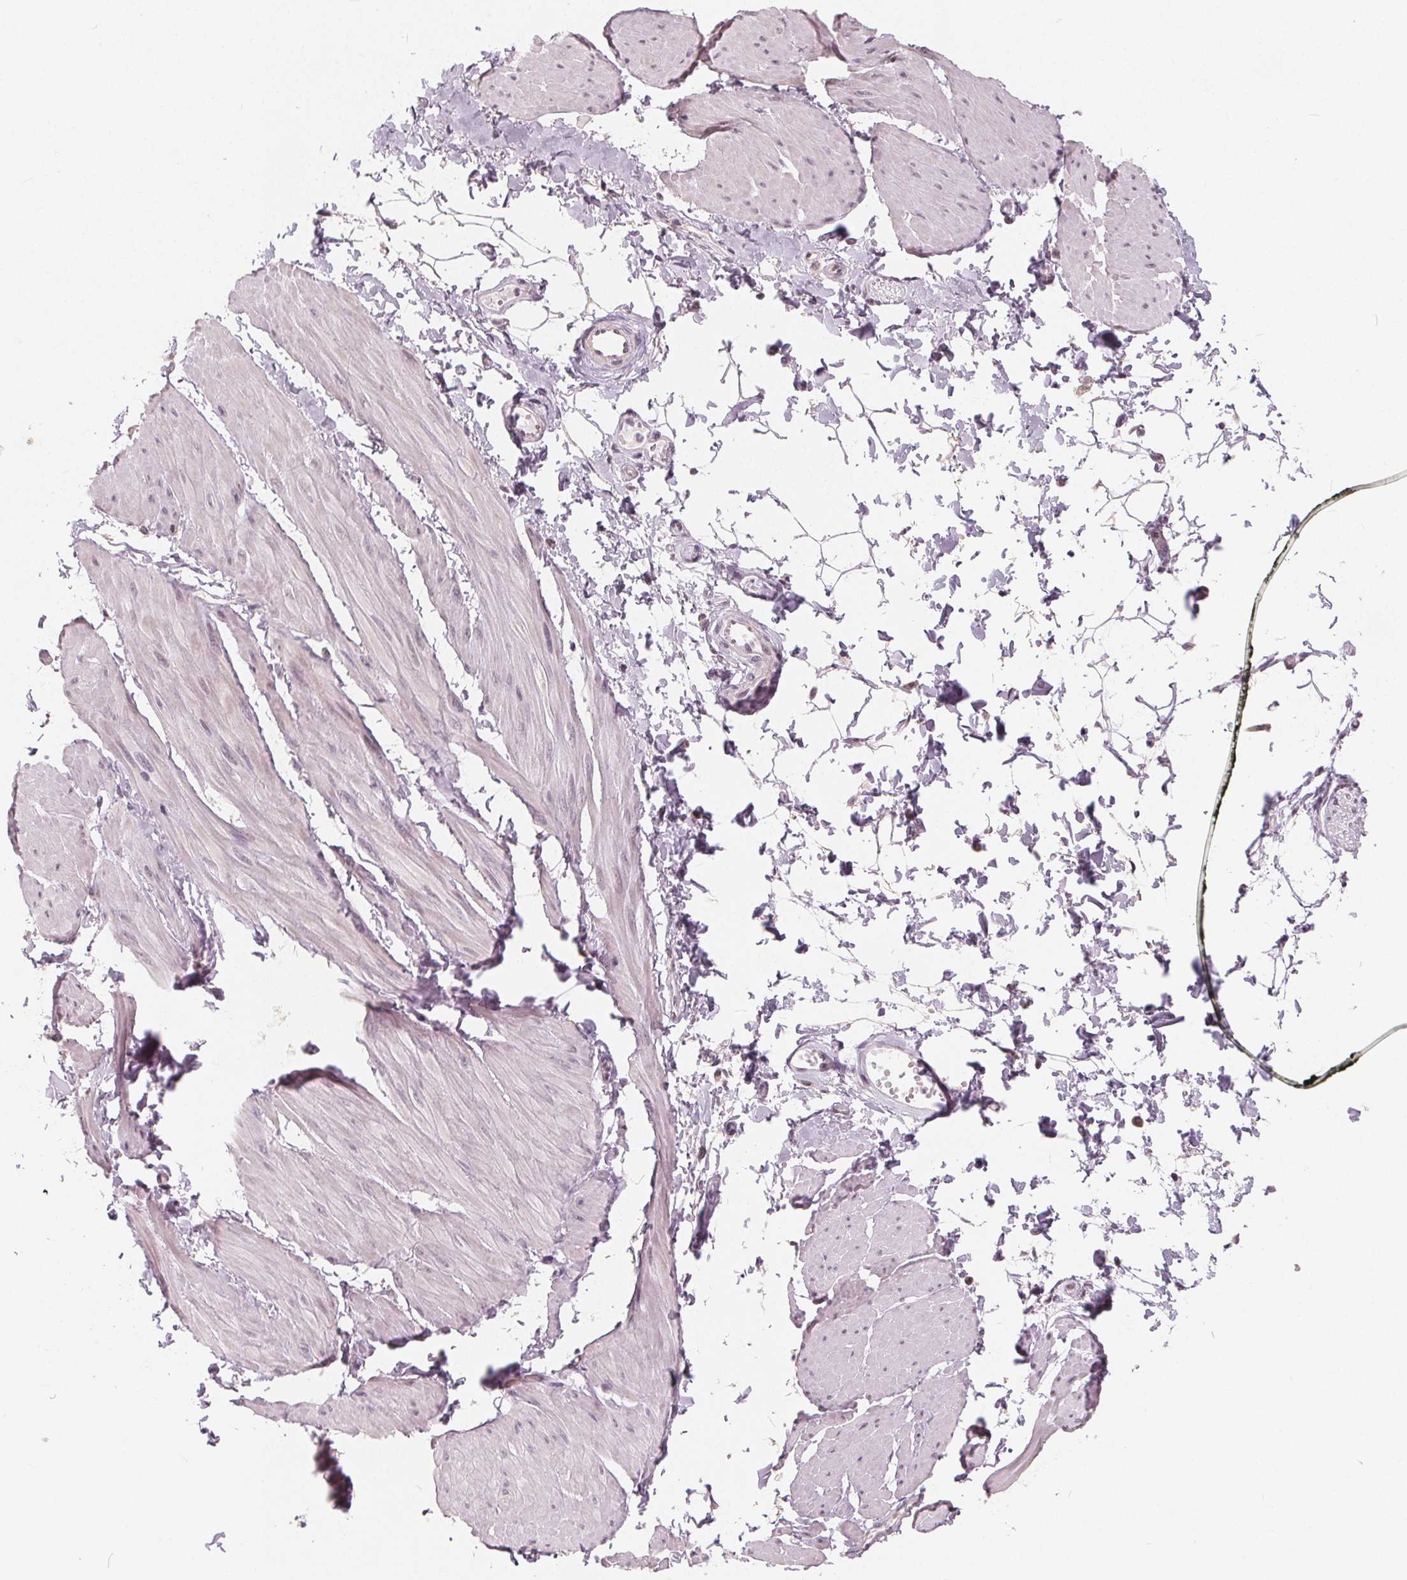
{"staining": {"intensity": "weak", "quantity": "25%-75%", "location": "nuclear"}, "tissue": "adipose tissue", "cell_type": "Adipocytes", "image_type": "normal", "snomed": [{"axis": "morphology", "description": "Normal tissue, NOS"}, {"axis": "topography", "description": "Smooth muscle"}, {"axis": "topography", "description": "Peripheral nerve tissue"}], "caption": "DAB immunohistochemical staining of unremarkable adipose tissue reveals weak nuclear protein expression in about 25%-75% of adipocytes.", "gene": "NUP210L", "patient": {"sex": "male", "age": 58}}